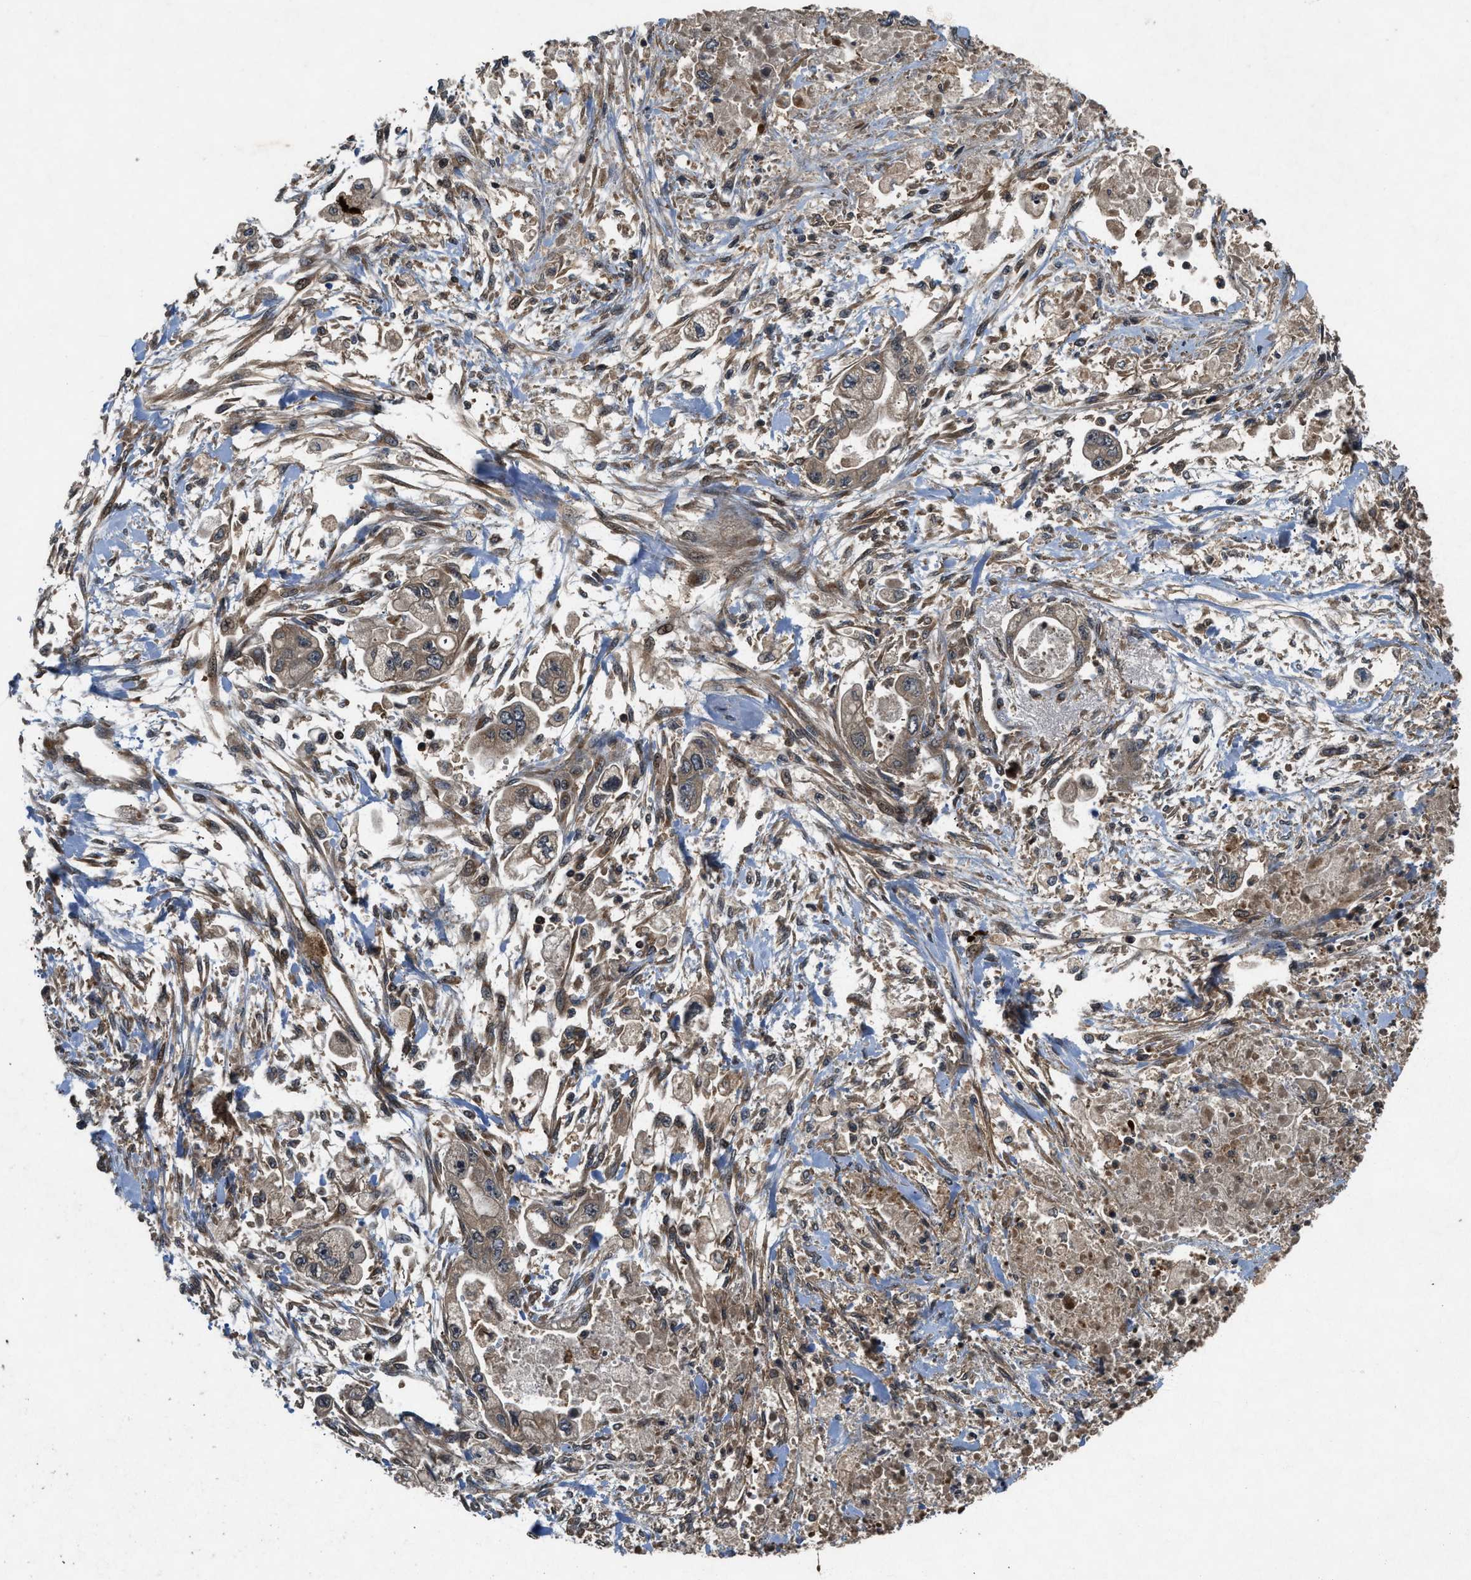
{"staining": {"intensity": "moderate", "quantity": ">75%", "location": "cytoplasmic/membranous"}, "tissue": "stomach cancer", "cell_type": "Tumor cells", "image_type": "cancer", "snomed": [{"axis": "morphology", "description": "Normal tissue, NOS"}, {"axis": "morphology", "description": "Adenocarcinoma, NOS"}, {"axis": "topography", "description": "Stomach"}], "caption": "IHC of human adenocarcinoma (stomach) displays medium levels of moderate cytoplasmic/membranous expression in approximately >75% of tumor cells.", "gene": "RPS6KB1", "patient": {"sex": "male", "age": 62}}